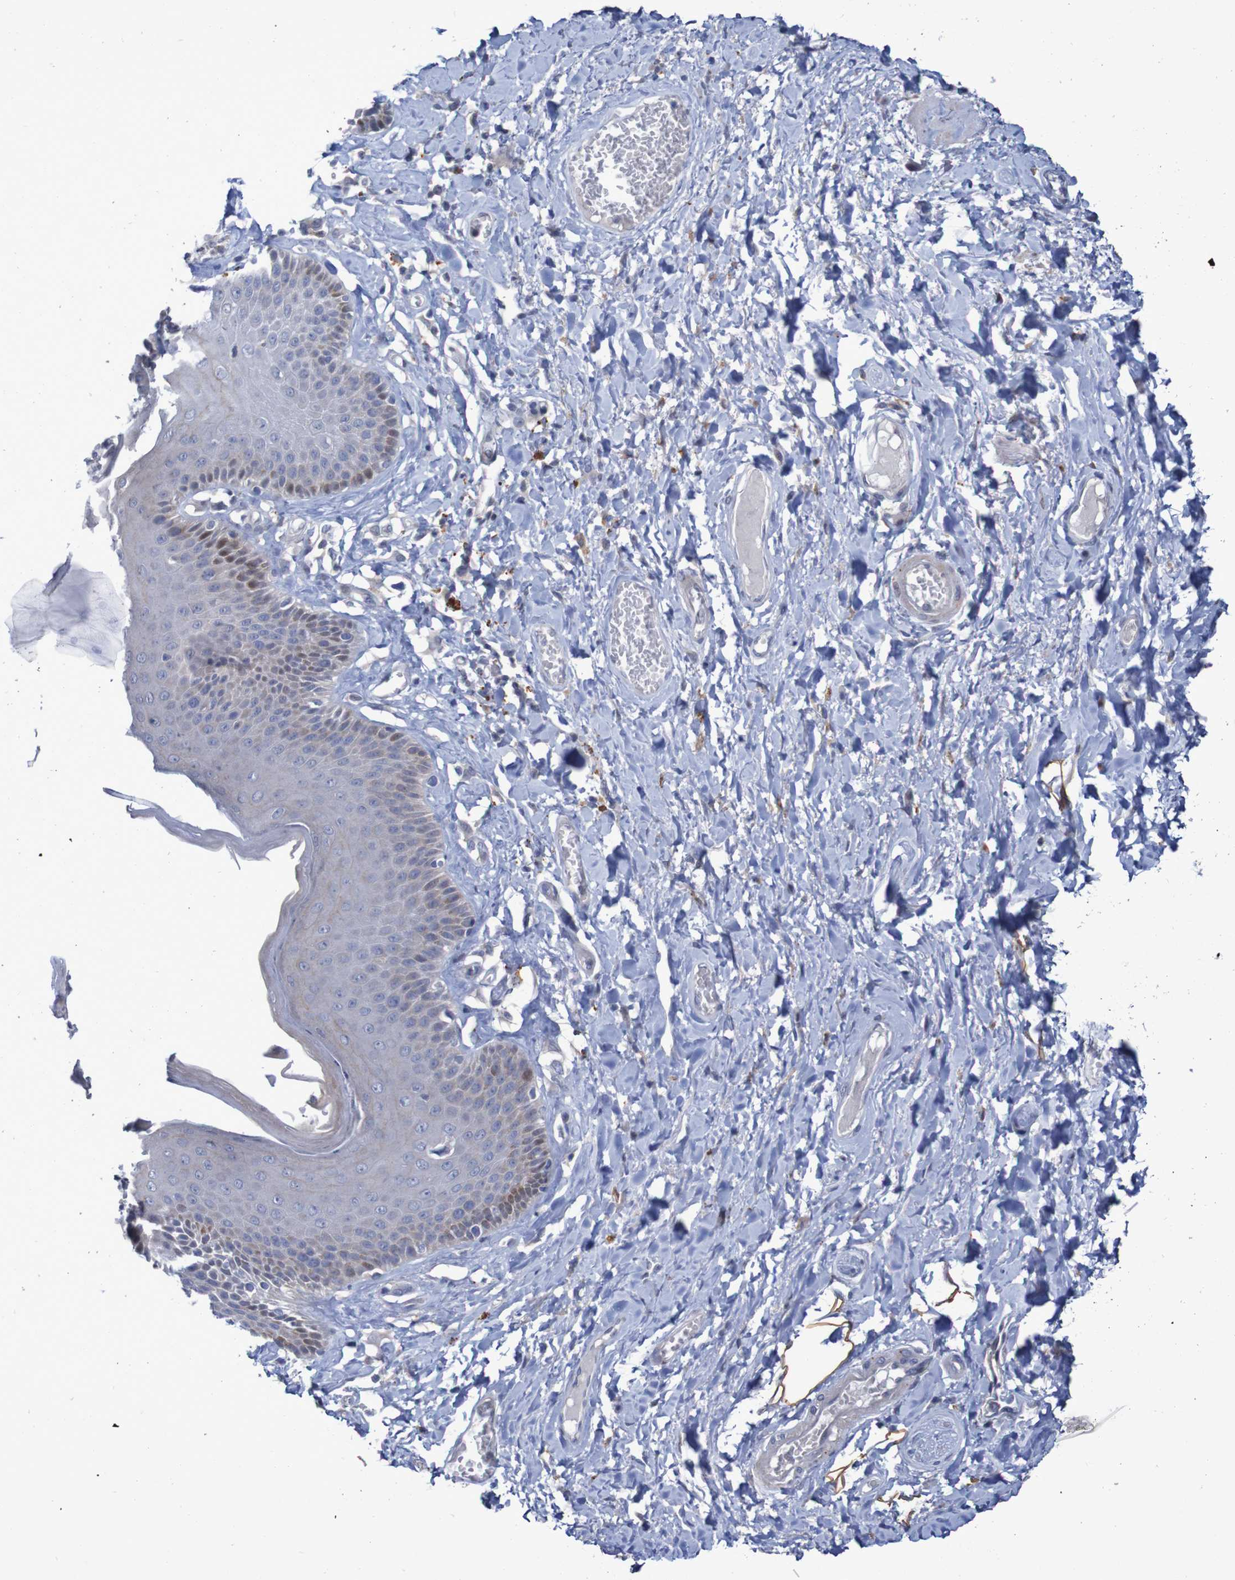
{"staining": {"intensity": "weak", "quantity": "<25%", "location": "cytoplasmic/membranous,nuclear"}, "tissue": "skin", "cell_type": "Epidermal cells", "image_type": "normal", "snomed": [{"axis": "morphology", "description": "Normal tissue, NOS"}, {"axis": "topography", "description": "Anal"}], "caption": "Immunohistochemistry (IHC) micrograph of unremarkable human skin stained for a protein (brown), which displays no staining in epidermal cells.", "gene": "FBP1", "patient": {"sex": "male", "age": 69}}